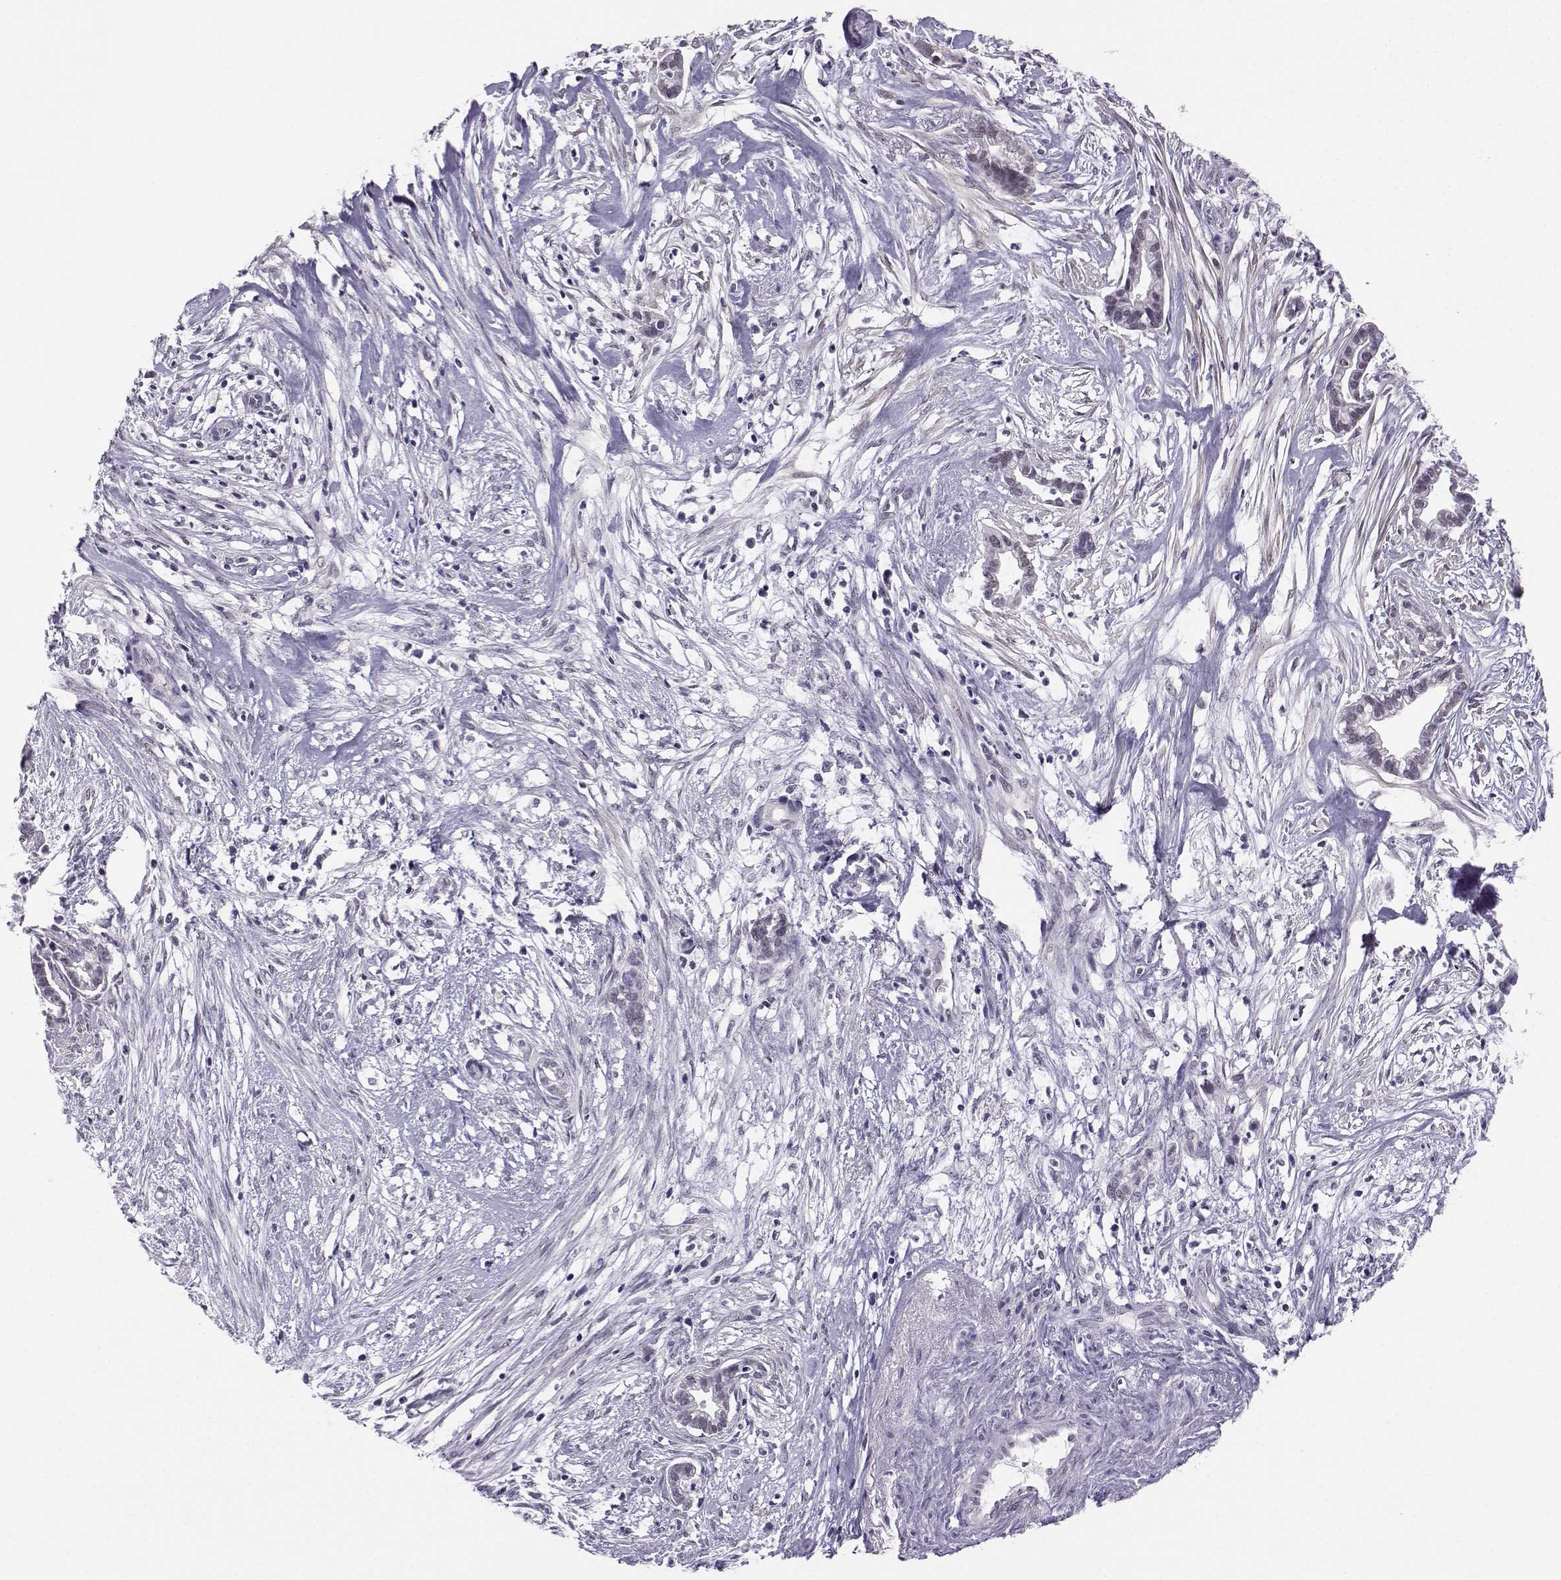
{"staining": {"intensity": "negative", "quantity": "none", "location": "none"}, "tissue": "cervical cancer", "cell_type": "Tumor cells", "image_type": "cancer", "snomed": [{"axis": "morphology", "description": "Adenocarcinoma, NOS"}, {"axis": "topography", "description": "Cervix"}], "caption": "High magnification brightfield microscopy of cervical cancer (adenocarcinoma) stained with DAB (brown) and counterstained with hematoxylin (blue): tumor cells show no significant positivity.", "gene": "MED26", "patient": {"sex": "female", "age": 62}}